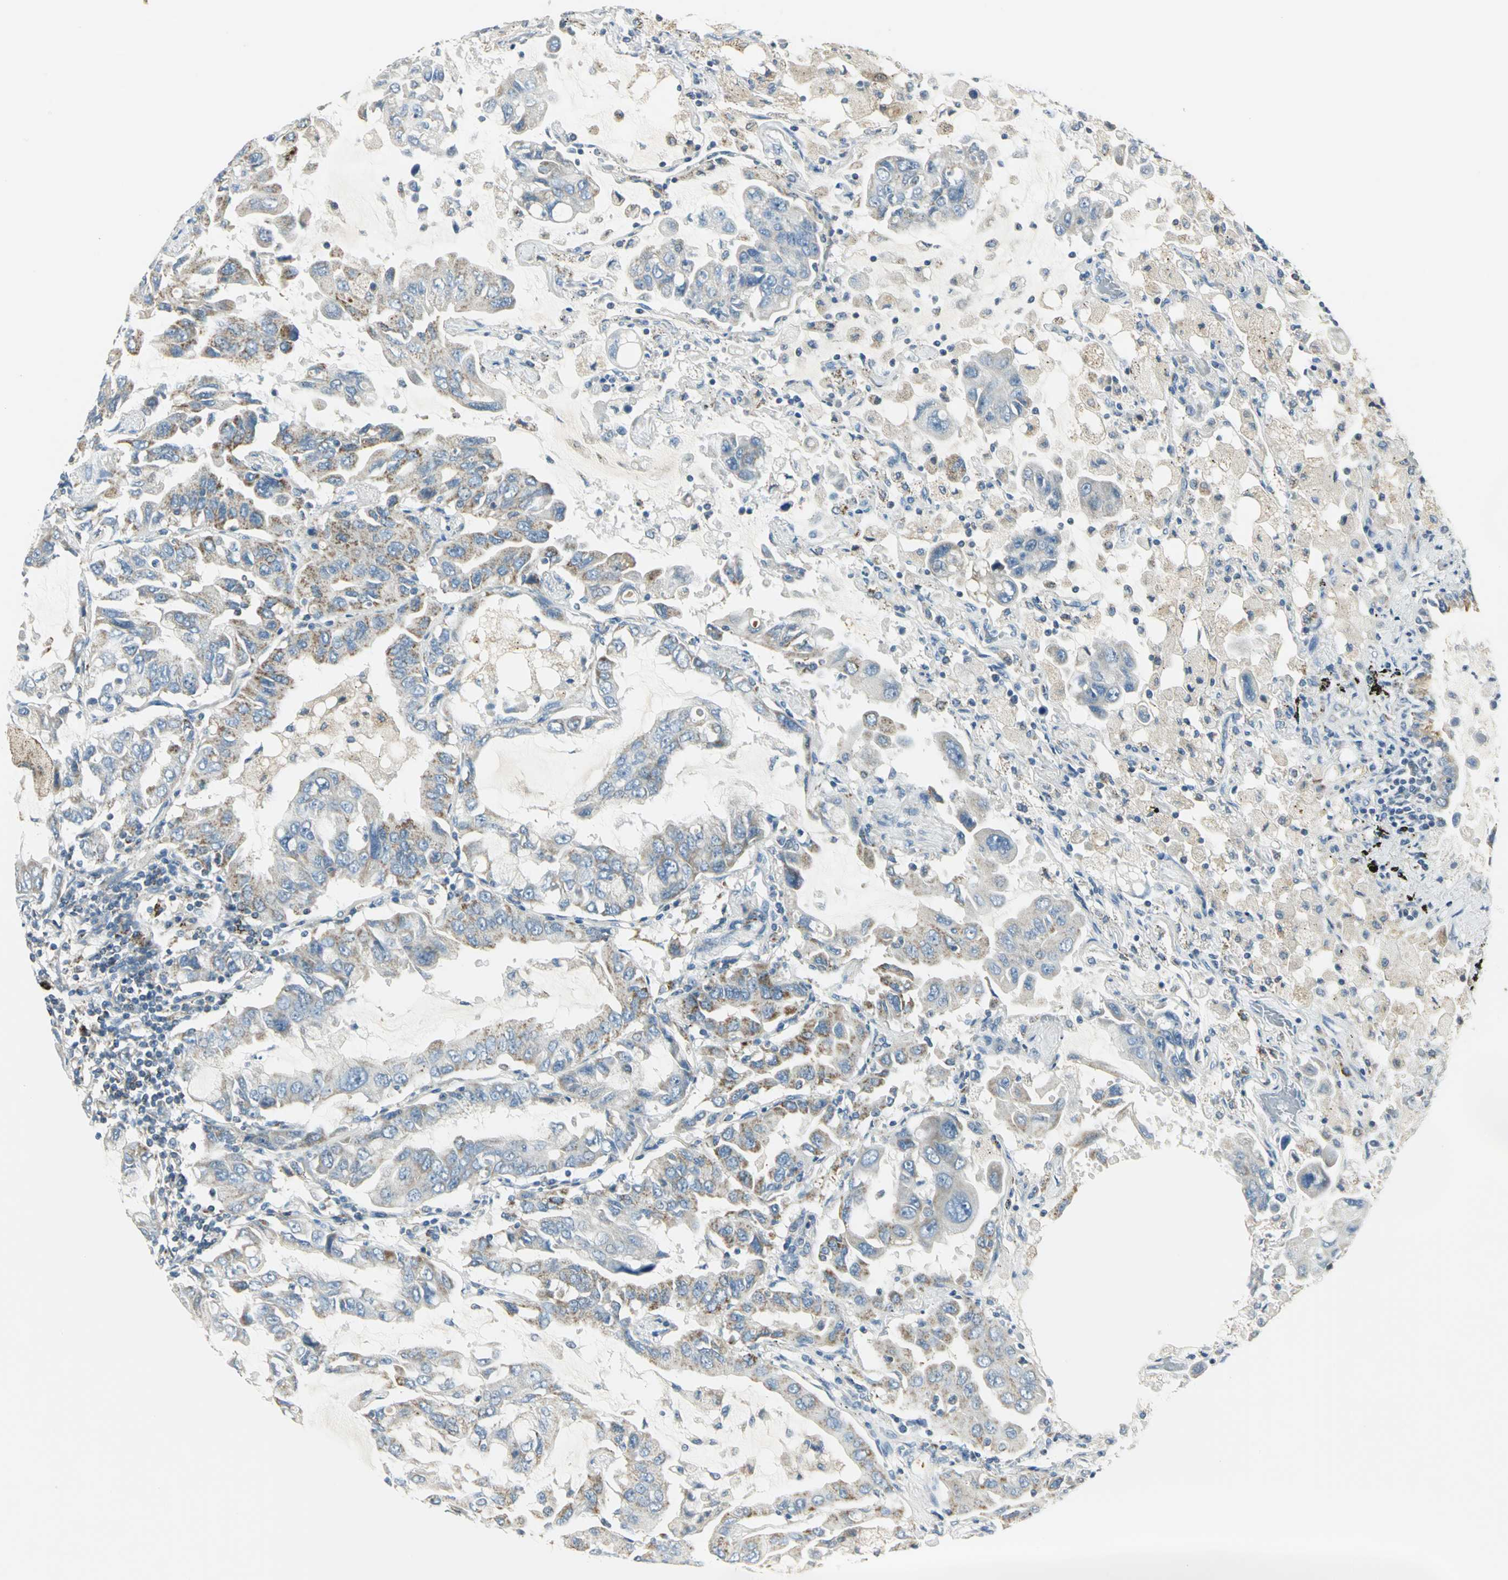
{"staining": {"intensity": "moderate", "quantity": "25%-75%", "location": "cytoplasmic/membranous"}, "tissue": "lung cancer", "cell_type": "Tumor cells", "image_type": "cancer", "snomed": [{"axis": "morphology", "description": "Adenocarcinoma, NOS"}, {"axis": "topography", "description": "Lung"}], "caption": "Adenocarcinoma (lung) stained for a protein (brown) displays moderate cytoplasmic/membranous positive staining in approximately 25%-75% of tumor cells.", "gene": "ACADM", "patient": {"sex": "male", "age": 64}}